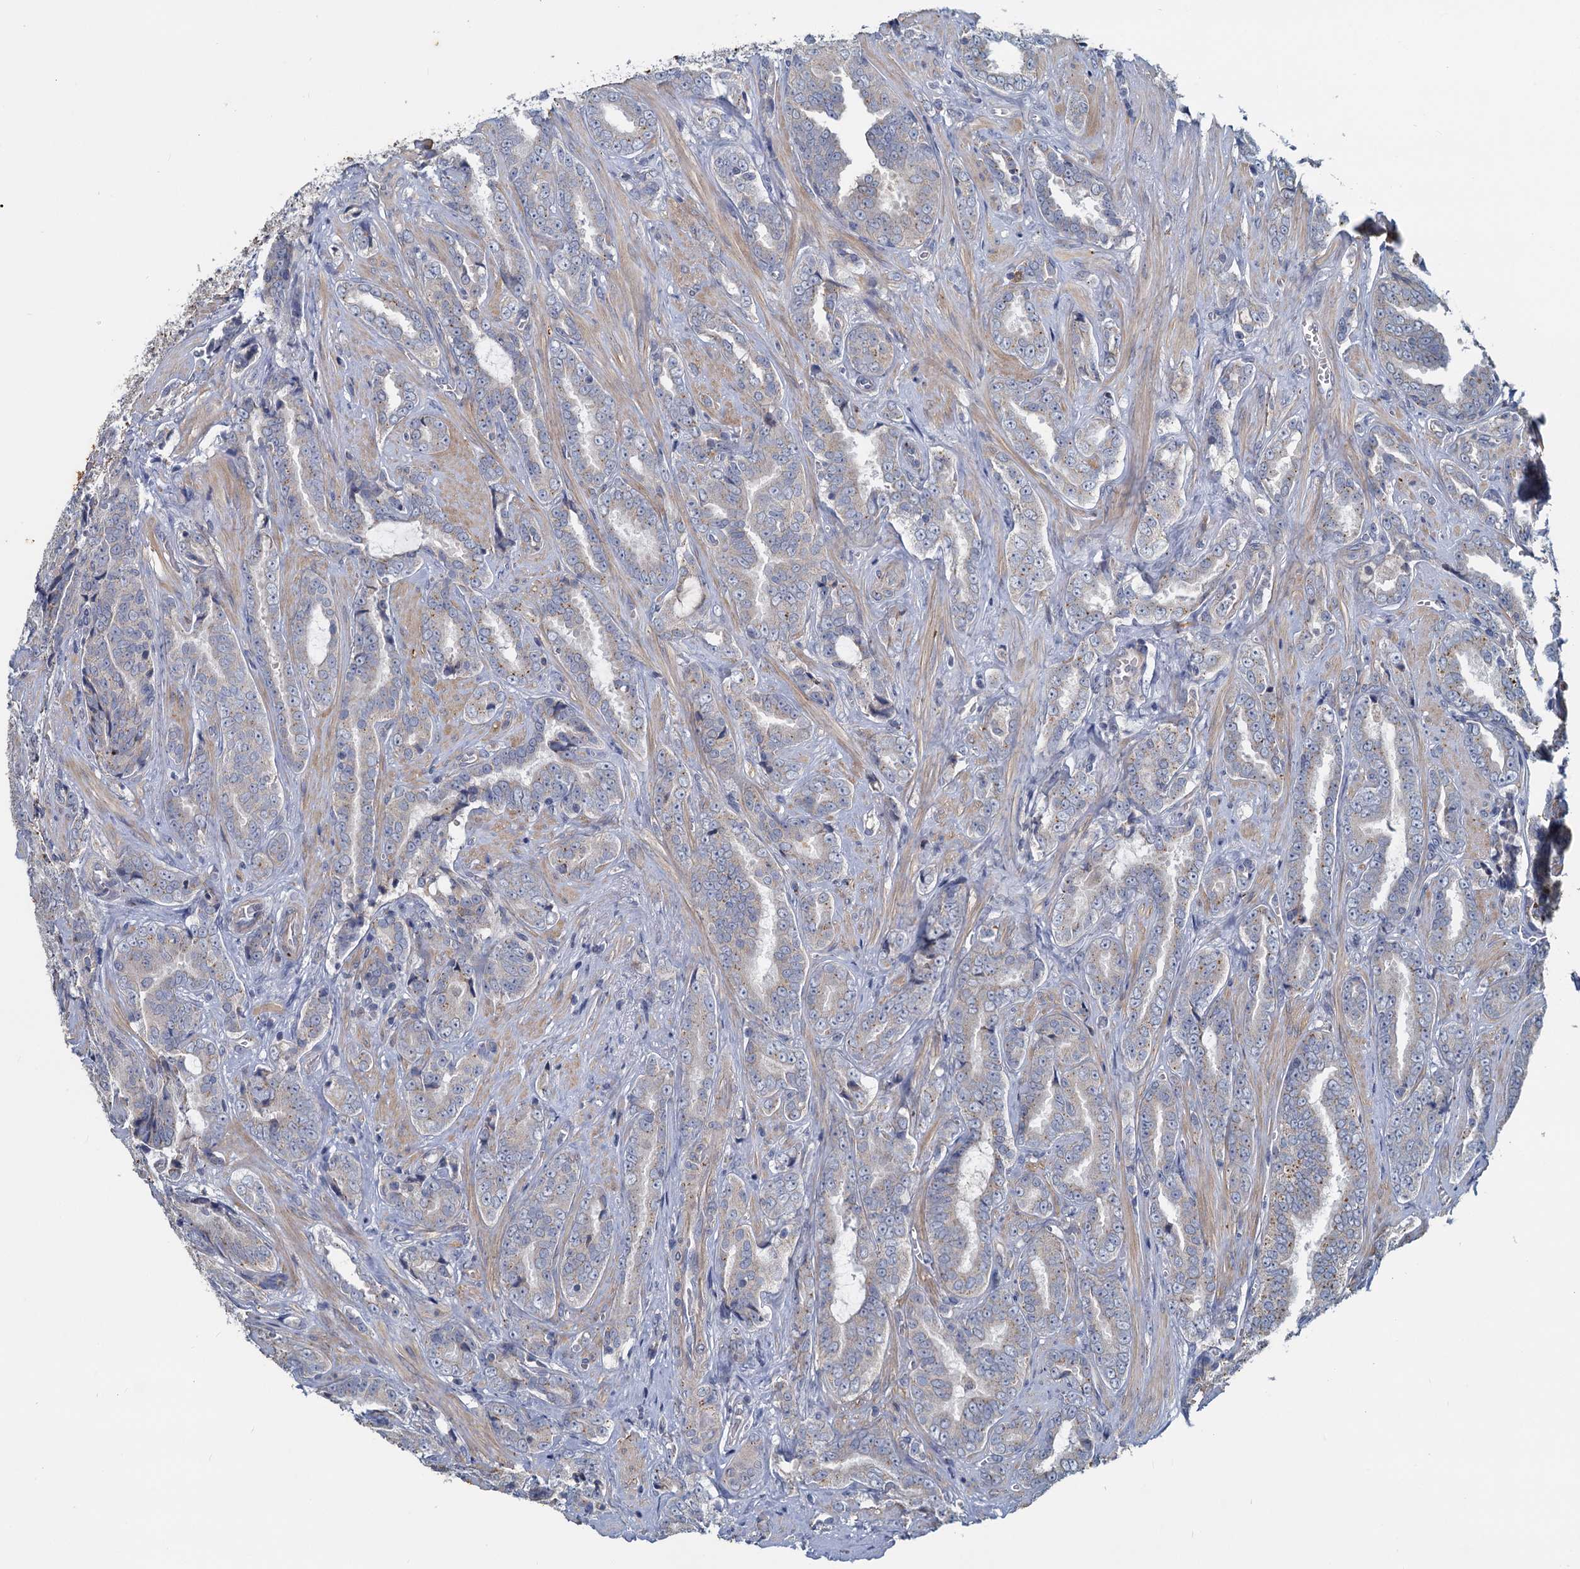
{"staining": {"intensity": "negative", "quantity": "none", "location": "none"}, "tissue": "prostate cancer", "cell_type": "Tumor cells", "image_type": "cancer", "snomed": [{"axis": "morphology", "description": "Adenocarcinoma, High grade"}, {"axis": "topography", "description": "Prostate and seminal vesicle, NOS"}], "caption": "Immunohistochemistry micrograph of neoplastic tissue: high-grade adenocarcinoma (prostate) stained with DAB reveals no significant protein expression in tumor cells.", "gene": "SLC2A7", "patient": {"sex": "male", "age": 67}}